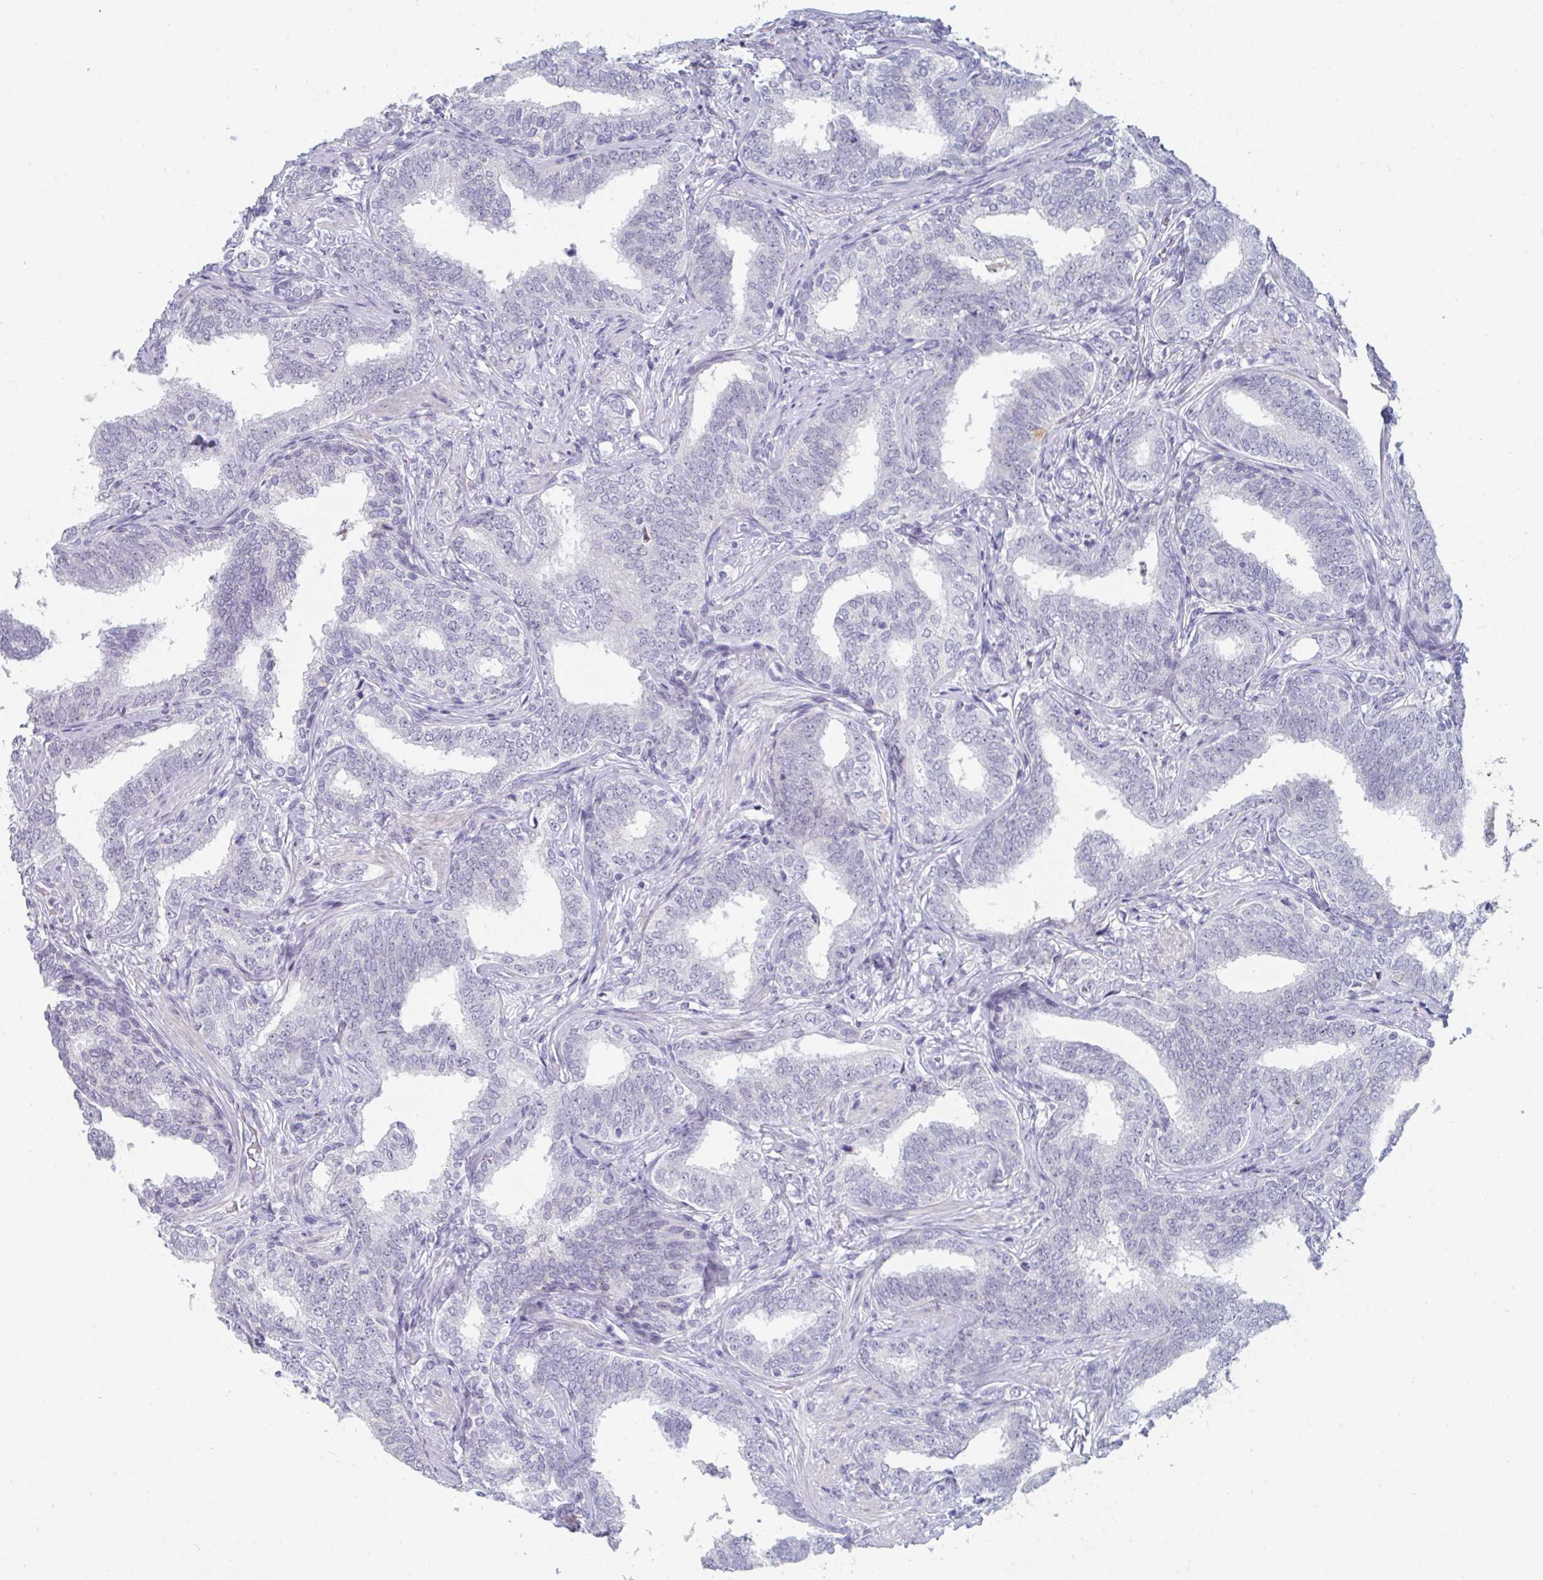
{"staining": {"intensity": "negative", "quantity": "none", "location": "none"}, "tissue": "prostate cancer", "cell_type": "Tumor cells", "image_type": "cancer", "snomed": [{"axis": "morphology", "description": "Adenocarcinoma, High grade"}, {"axis": "topography", "description": "Prostate"}], "caption": "There is no significant positivity in tumor cells of high-grade adenocarcinoma (prostate).", "gene": "RUBCN", "patient": {"sex": "male", "age": 72}}